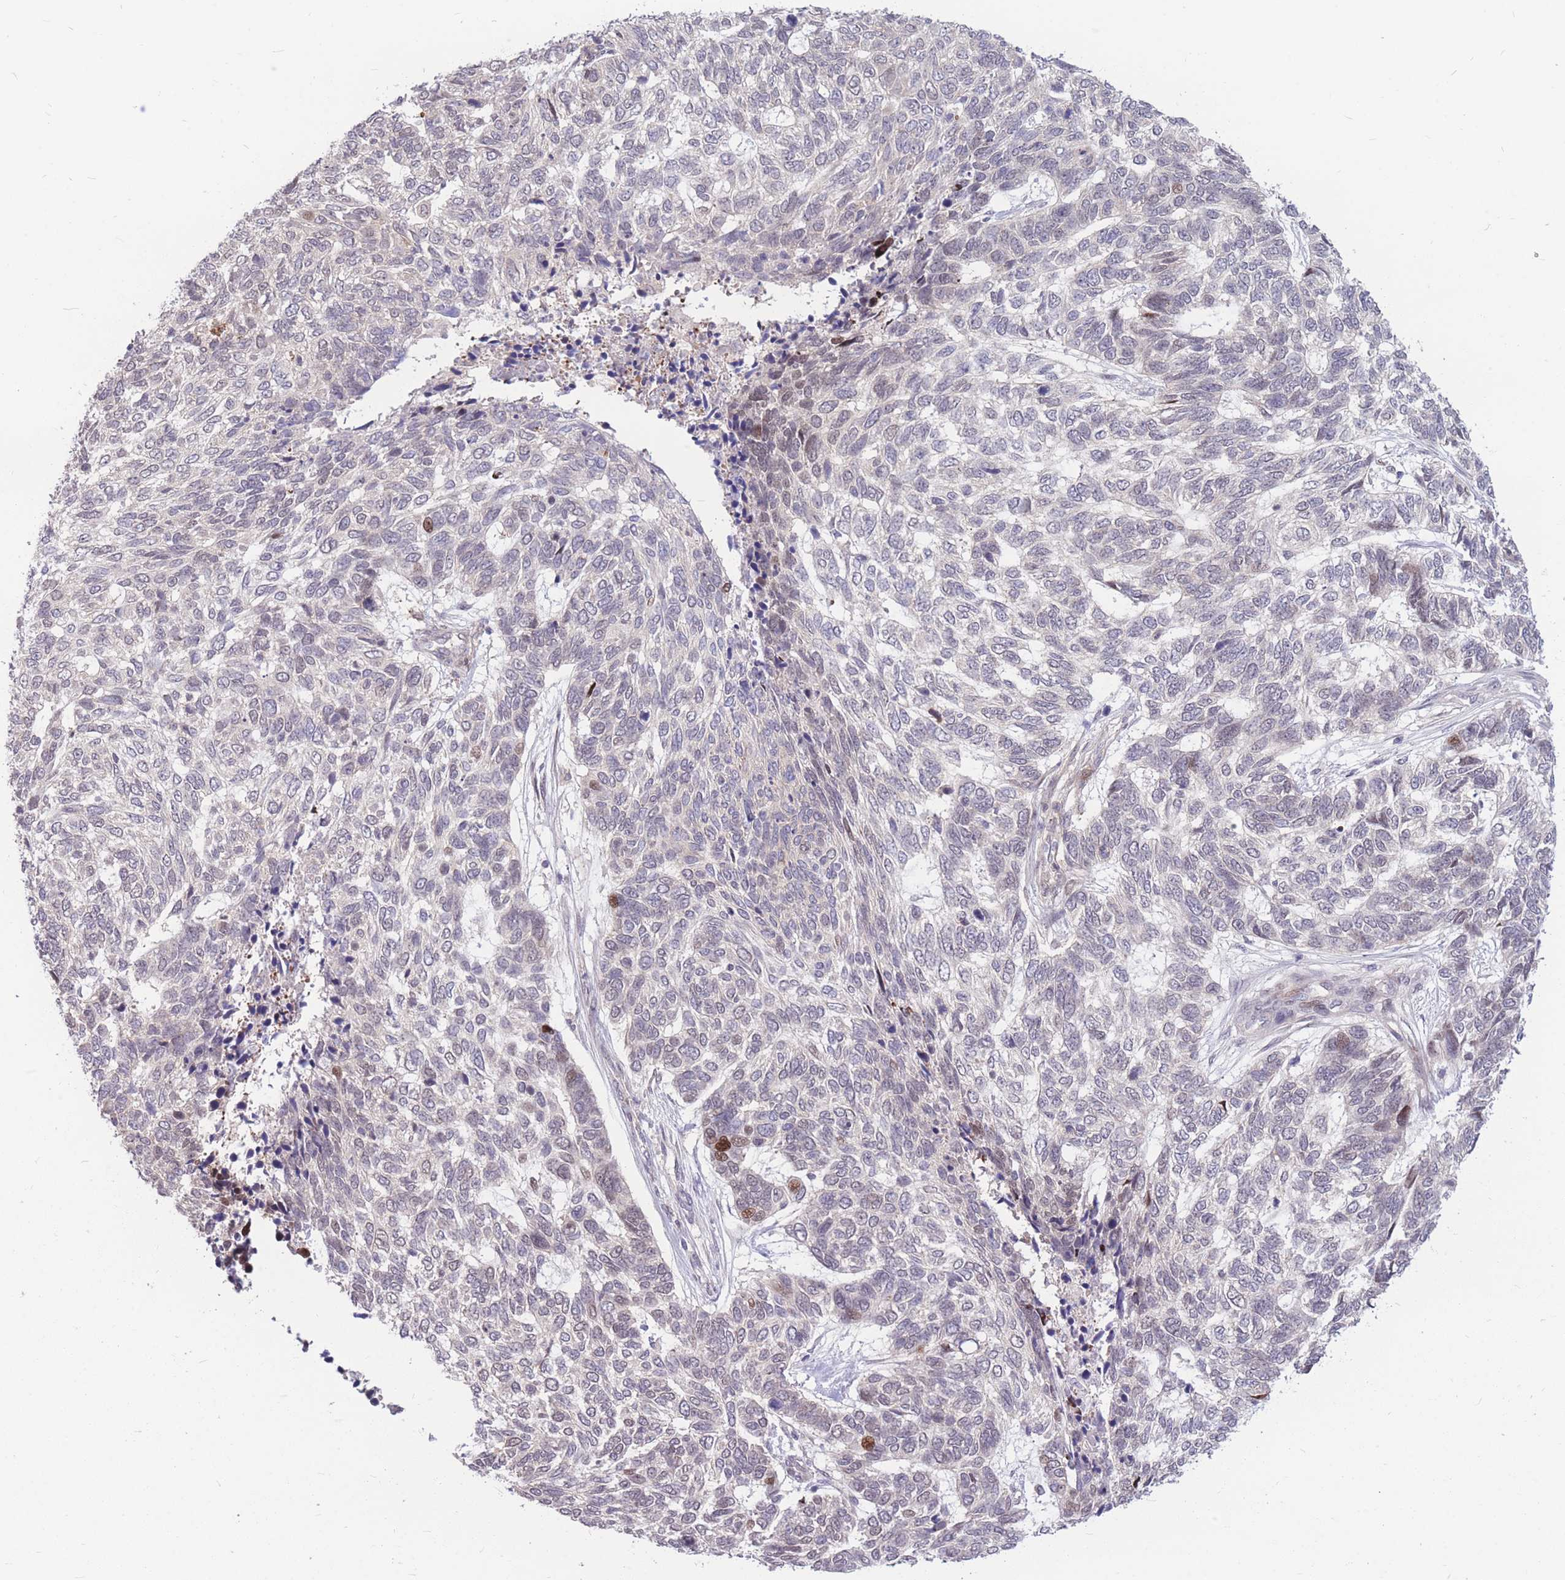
{"staining": {"intensity": "weak", "quantity": "<25%", "location": "nuclear"}, "tissue": "skin cancer", "cell_type": "Tumor cells", "image_type": "cancer", "snomed": [{"axis": "morphology", "description": "Basal cell carcinoma"}, {"axis": "topography", "description": "Skin"}], "caption": "Immunohistochemistry of human skin cancer reveals no positivity in tumor cells. The staining is performed using DAB (3,3'-diaminobenzidine) brown chromogen with nuclei counter-stained in using hematoxylin.", "gene": "TCF20", "patient": {"sex": "female", "age": 65}}